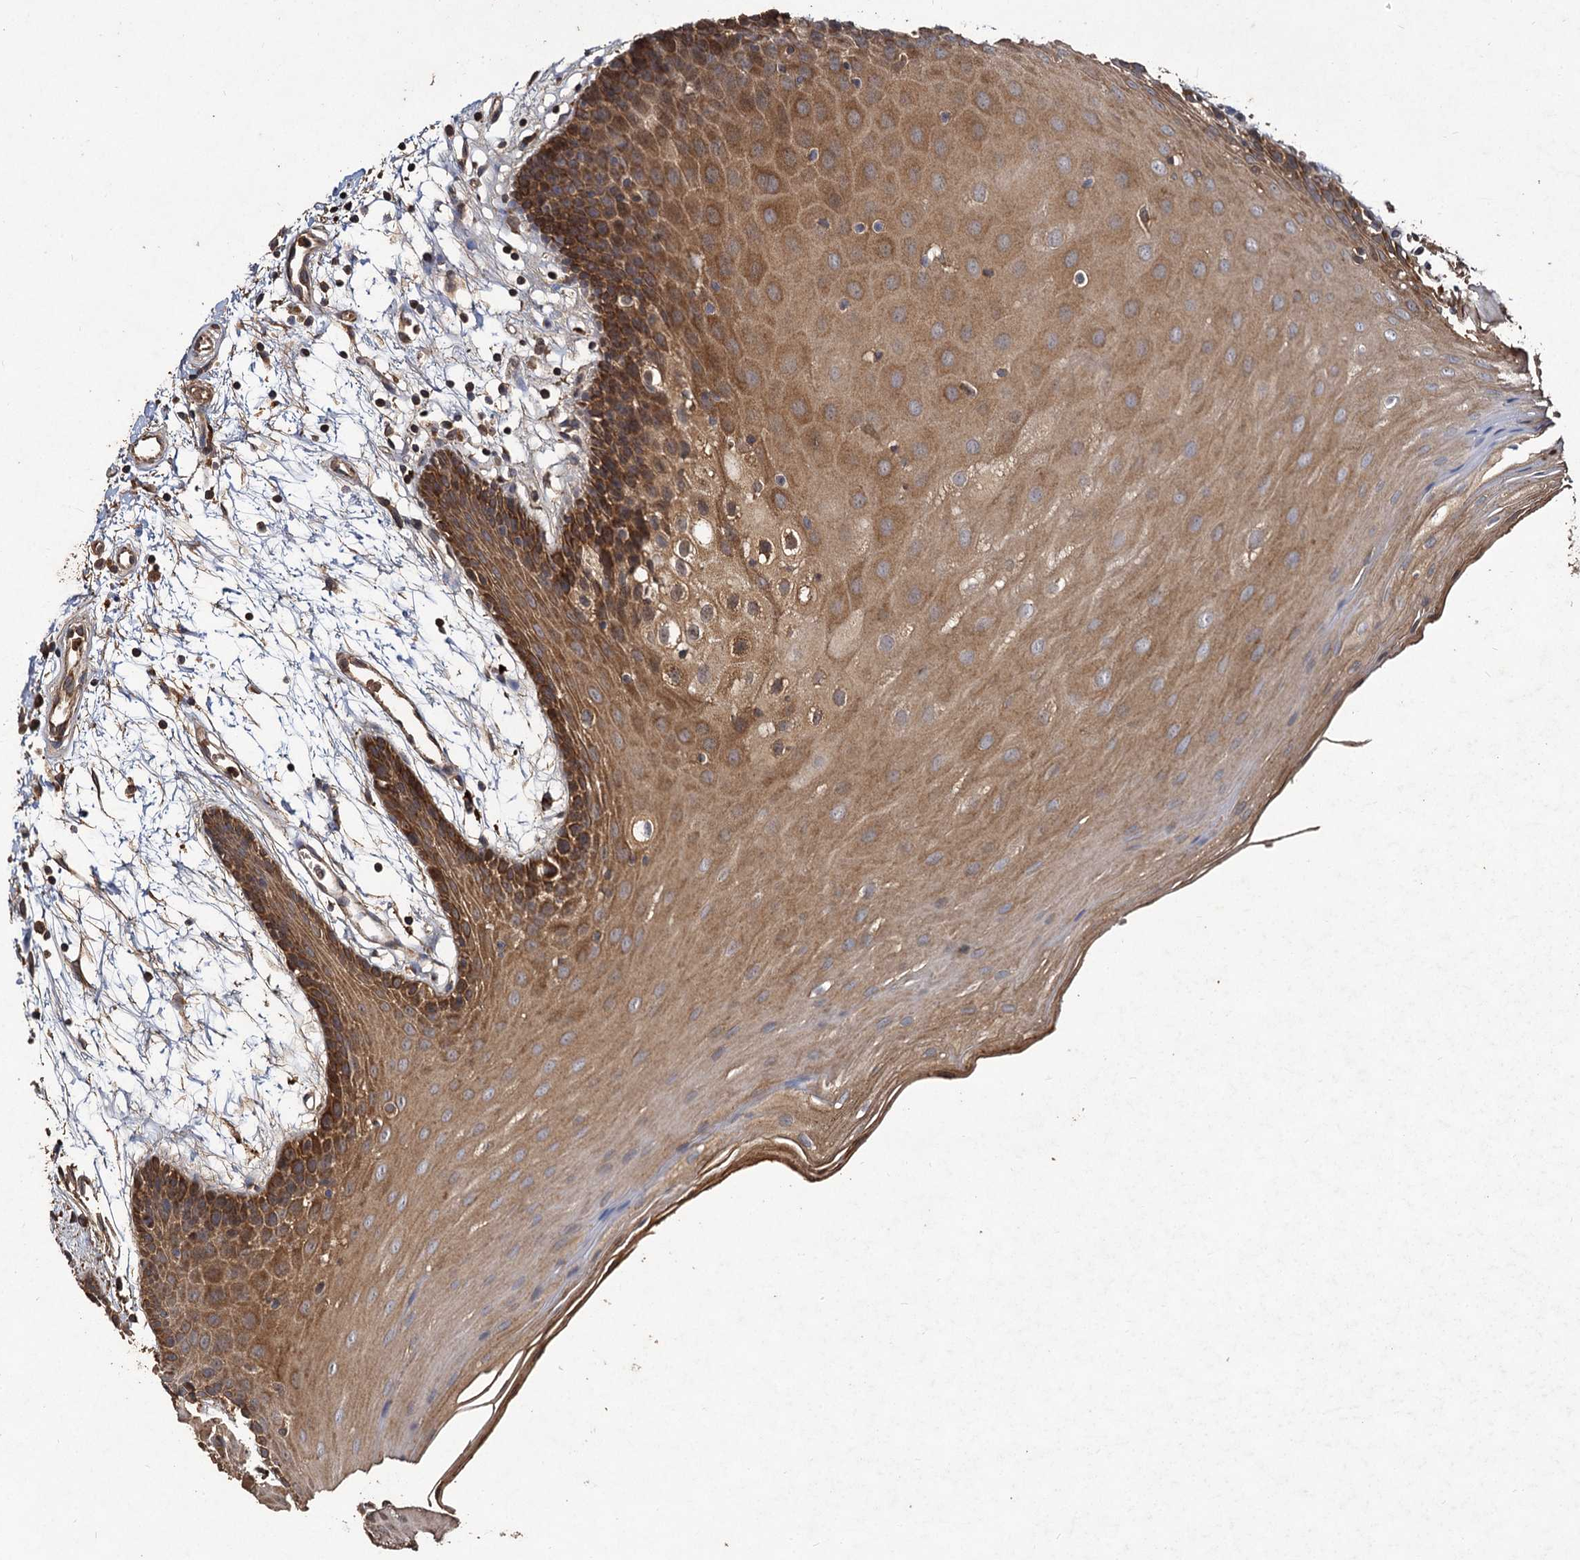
{"staining": {"intensity": "strong", "quantity": ">75%", "location": "cytoplasmic/membranous"}, "tissue": "oral mucosa", "cell_type": "Squamous epithelial cells", "image_type": "normal", "snomed": [{"axis": "morphology", "description": "Normal tissue, NOS"}, {"axis": "topography", "description": "Skeletal muscle"}, {"axis": "topography", "description": "Oral tissue"}, {"axis": "topography", "description": "Salivary gland"}, {"axis": "topography", "description": "Peripheral nerve tissue"}], "caption": "This histopathology image demonstrates IHC staining of normal oral mucosa, with high strong cytoplasmic/membranous staining in about >75% of squamous epithelial cells.", "gene": "GCLC", "patient": {"sex": "male", "age": 54}}